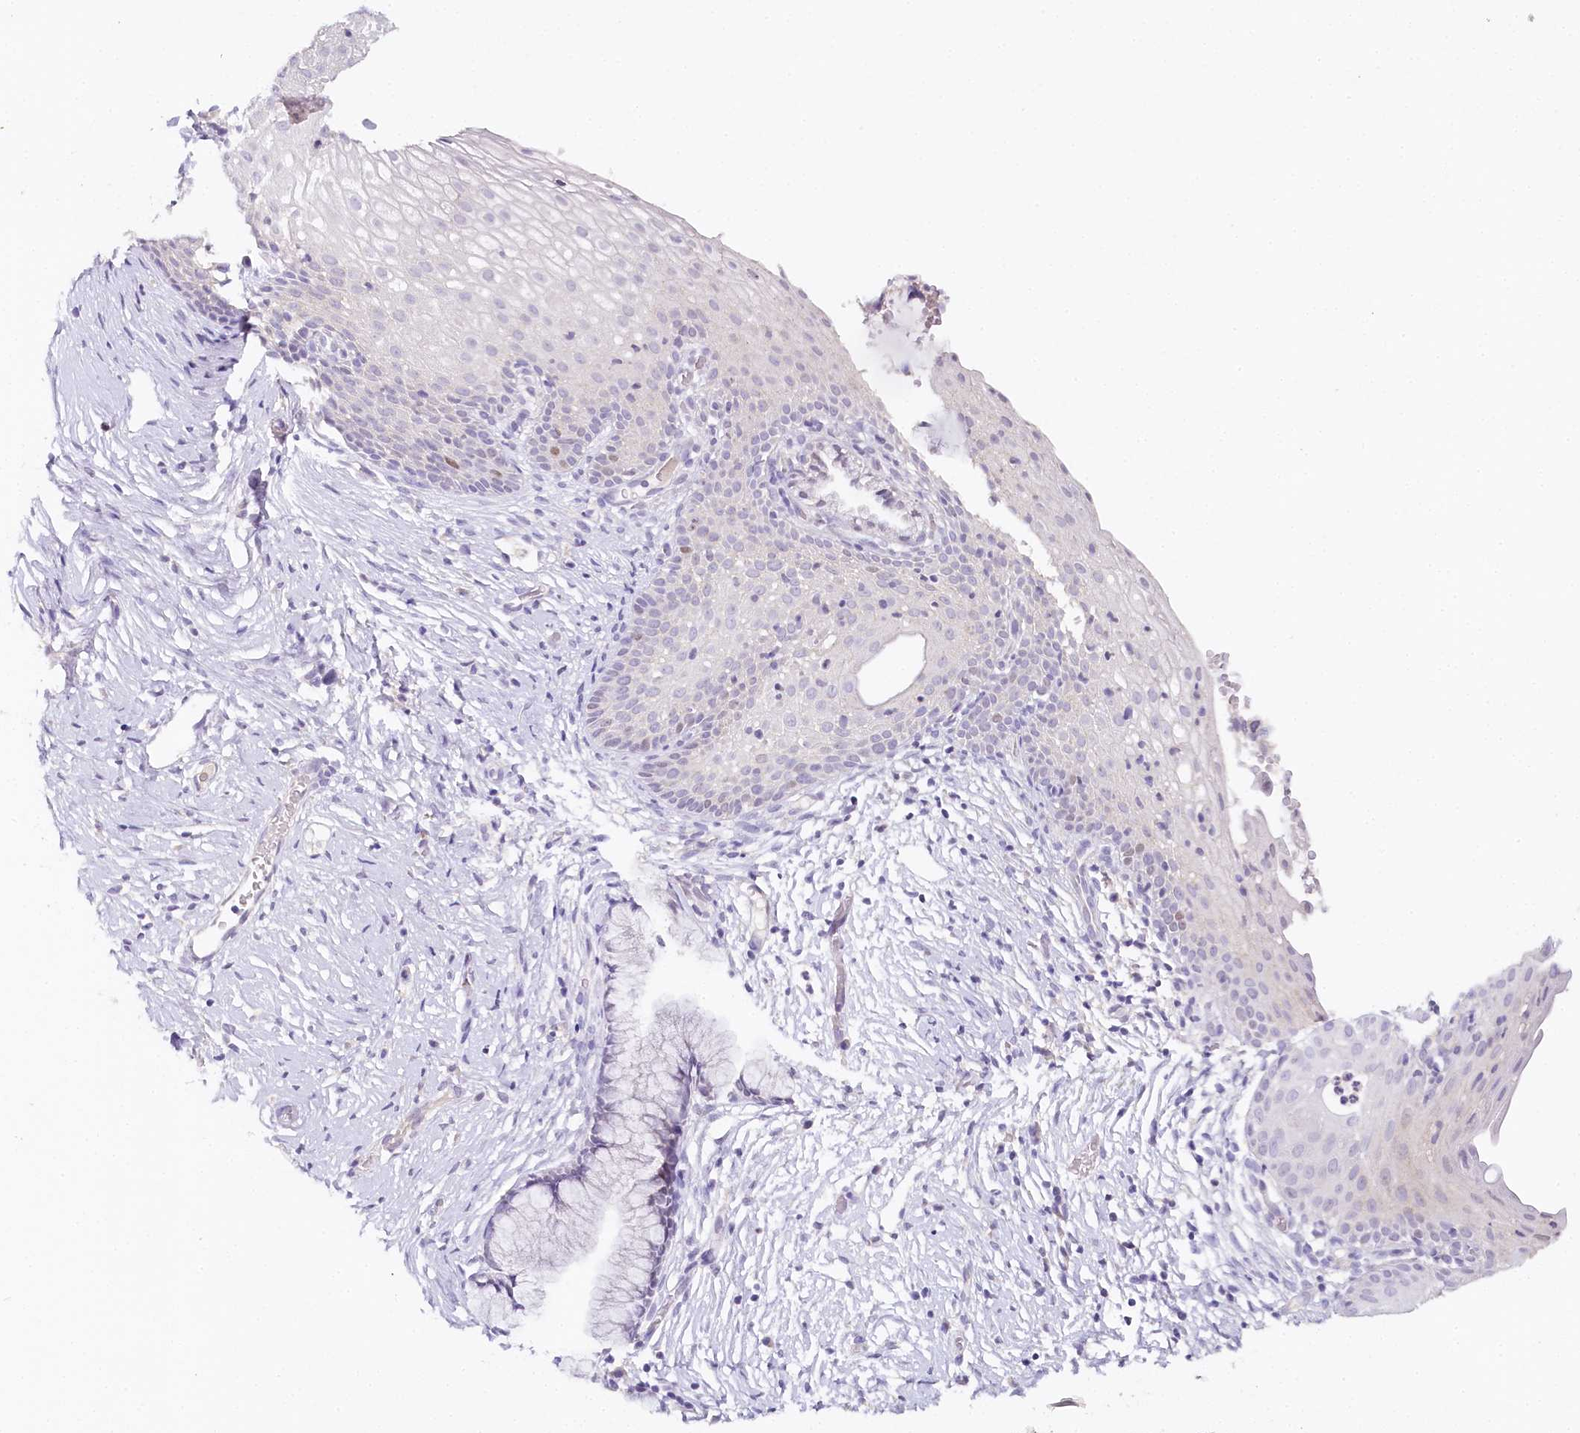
{"staining": {"intensity": "negative", "quantity": "none", "location": "none"}, "tissue": "cervix", "cell_type": "Glandular cells", "image_type": "normal", "snomed": [{"axis": "morphology", "description": "Normal tissue, NOS"}, {"axis": "topography", "description": "Cervix"}], "caption": "Immunohistochemical staining of unremarkable human cervix demonstrates no significant expression in glandular cells.", "gene": "TP53", "patient": {"sex": "female", "age": 33}}